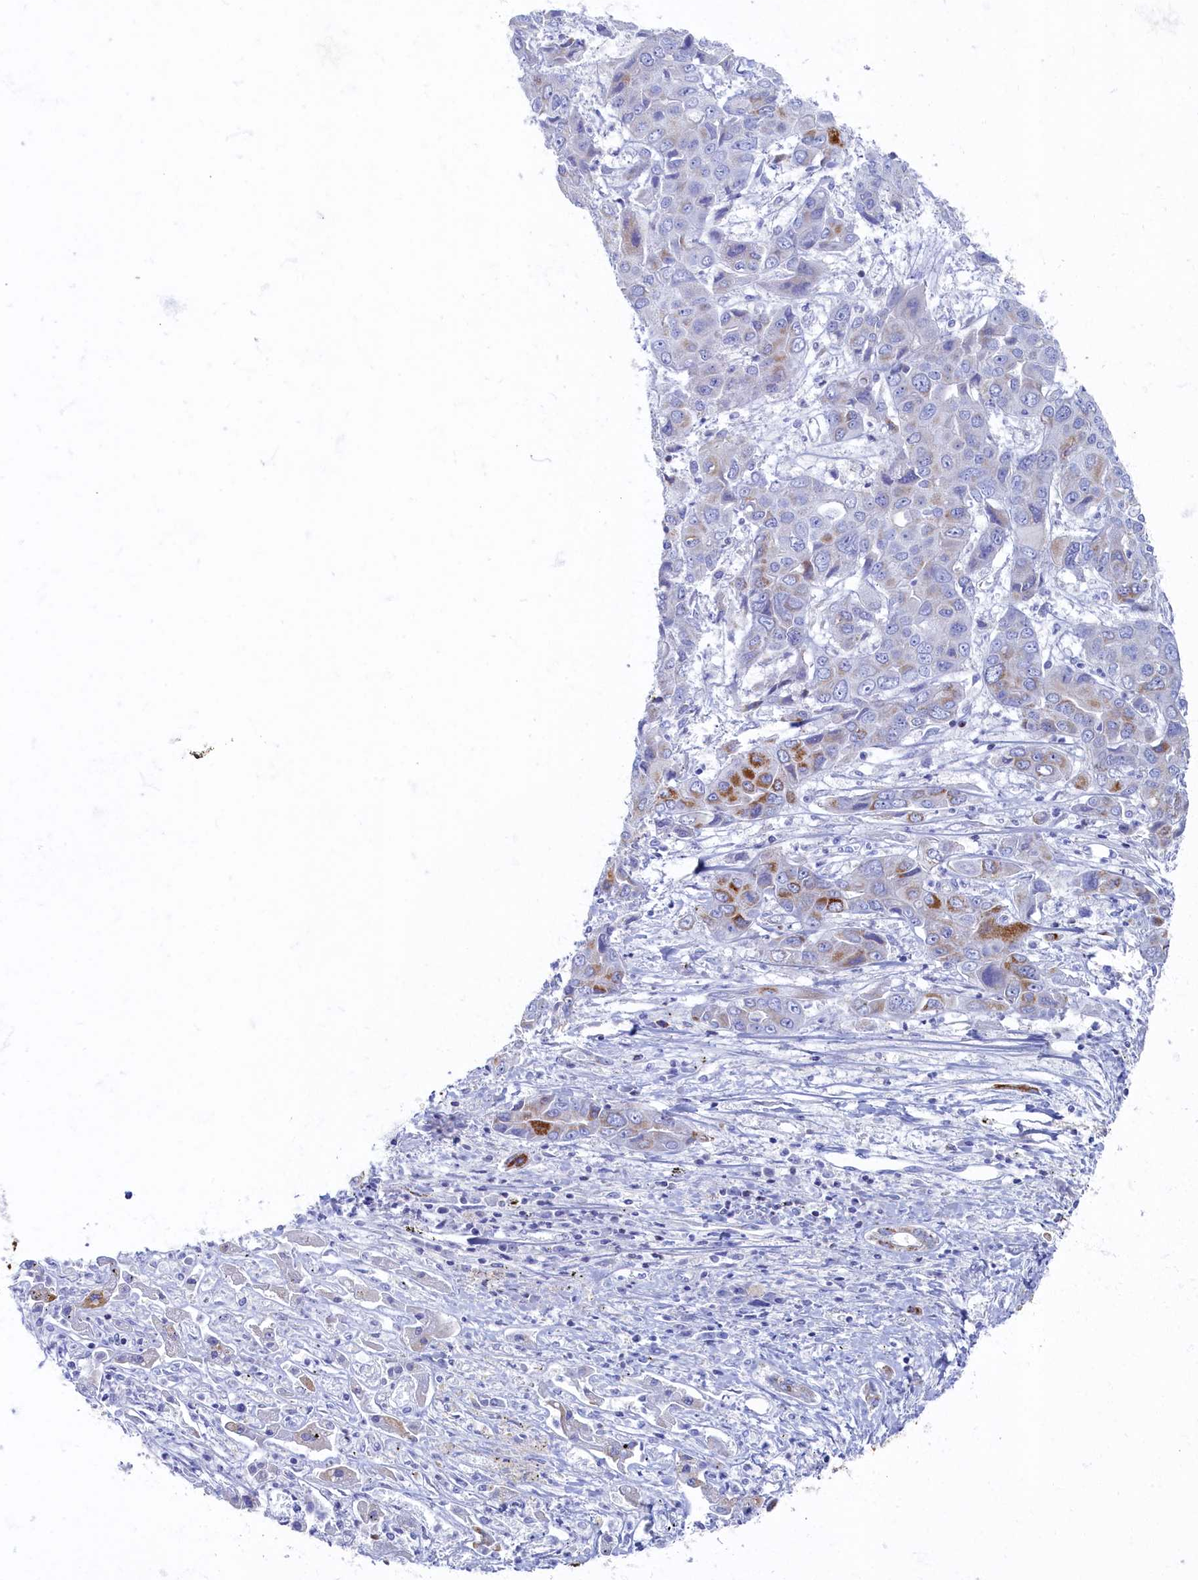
{"staining": {"intensity": "moderate", "quantity": "<25%", "location": "cytoplasmic/membranous"}, "tissue": "liver cancer", "cell_type": "Tumor cells", "image_type": "cancer", "snomed": [{"axis": "morphology", "description": "Cholangiocarcinoma"}, {"axis": "topography", "description": "Liver"}], "caption": "Protein expression analysis of human cholangiocarcinoma (liver) reveals moderate cytoplasmic/membranous staining in approximately <25% of tumor cells.", "gene": "OCIAD2", "patient": {"sex": "male", "age": 67}}